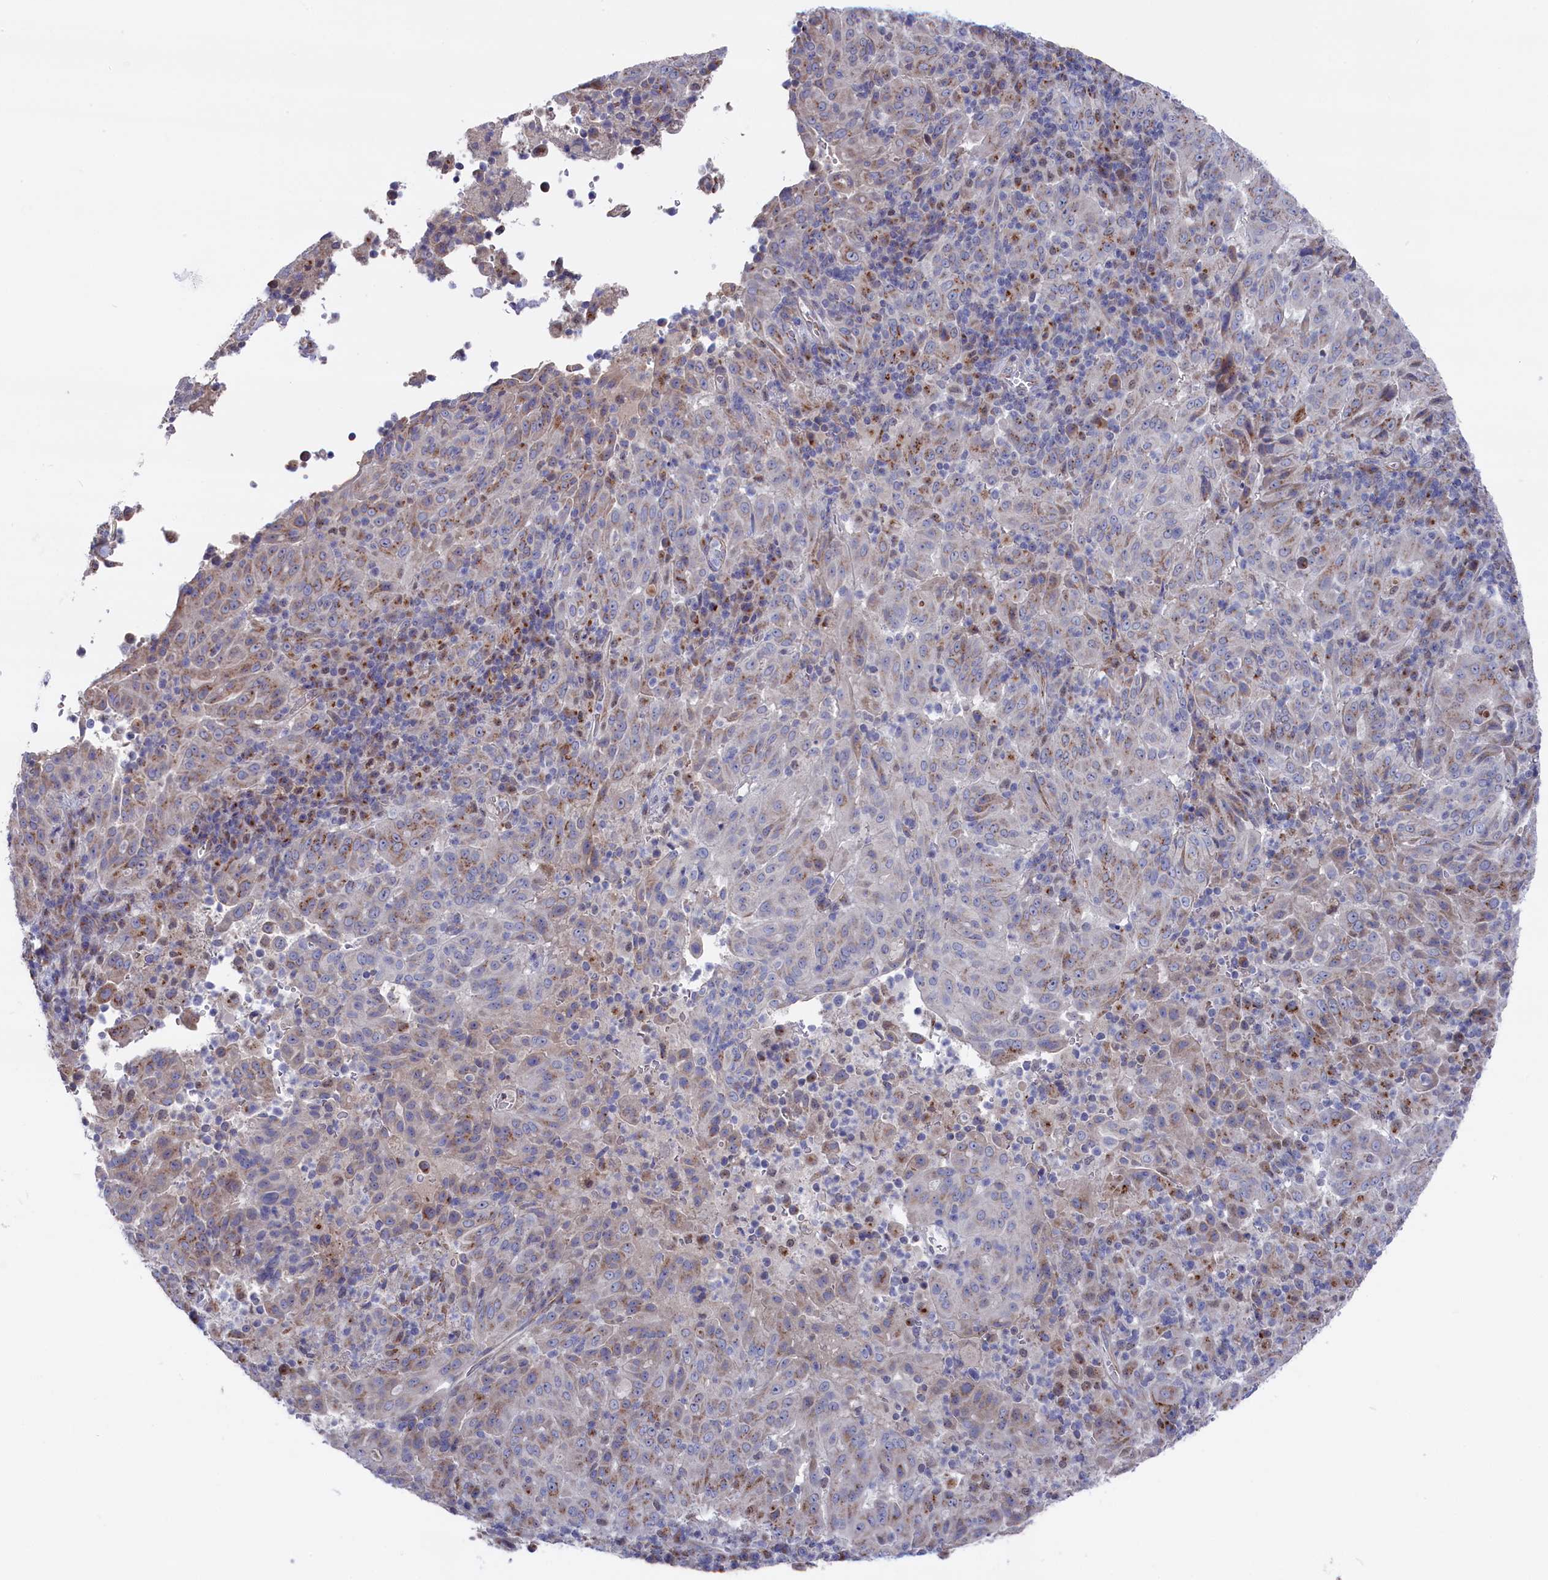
{"staining": {"intensity": "moderate", "quantity": "<25%", "location": "cytoplasmic/membranous"}, "tissue": "pancreatic cancer", "cell_type": "Tumor cells", "image_type": "cancer", "snomed": [{"axis": "morphology", "description": "Adenocarcinoma, NOS"}, {"axis": "topography", "description": "Pancreas"}], "caption": "A photomicrograph of pancreatic cancer (adenocarcinoma) stained for a protein reveals moderate cytoplasmic/membranous brown staining in tumor cells.", "gene": "GPR108", "patient": {"sex": "male", "age": 63}}